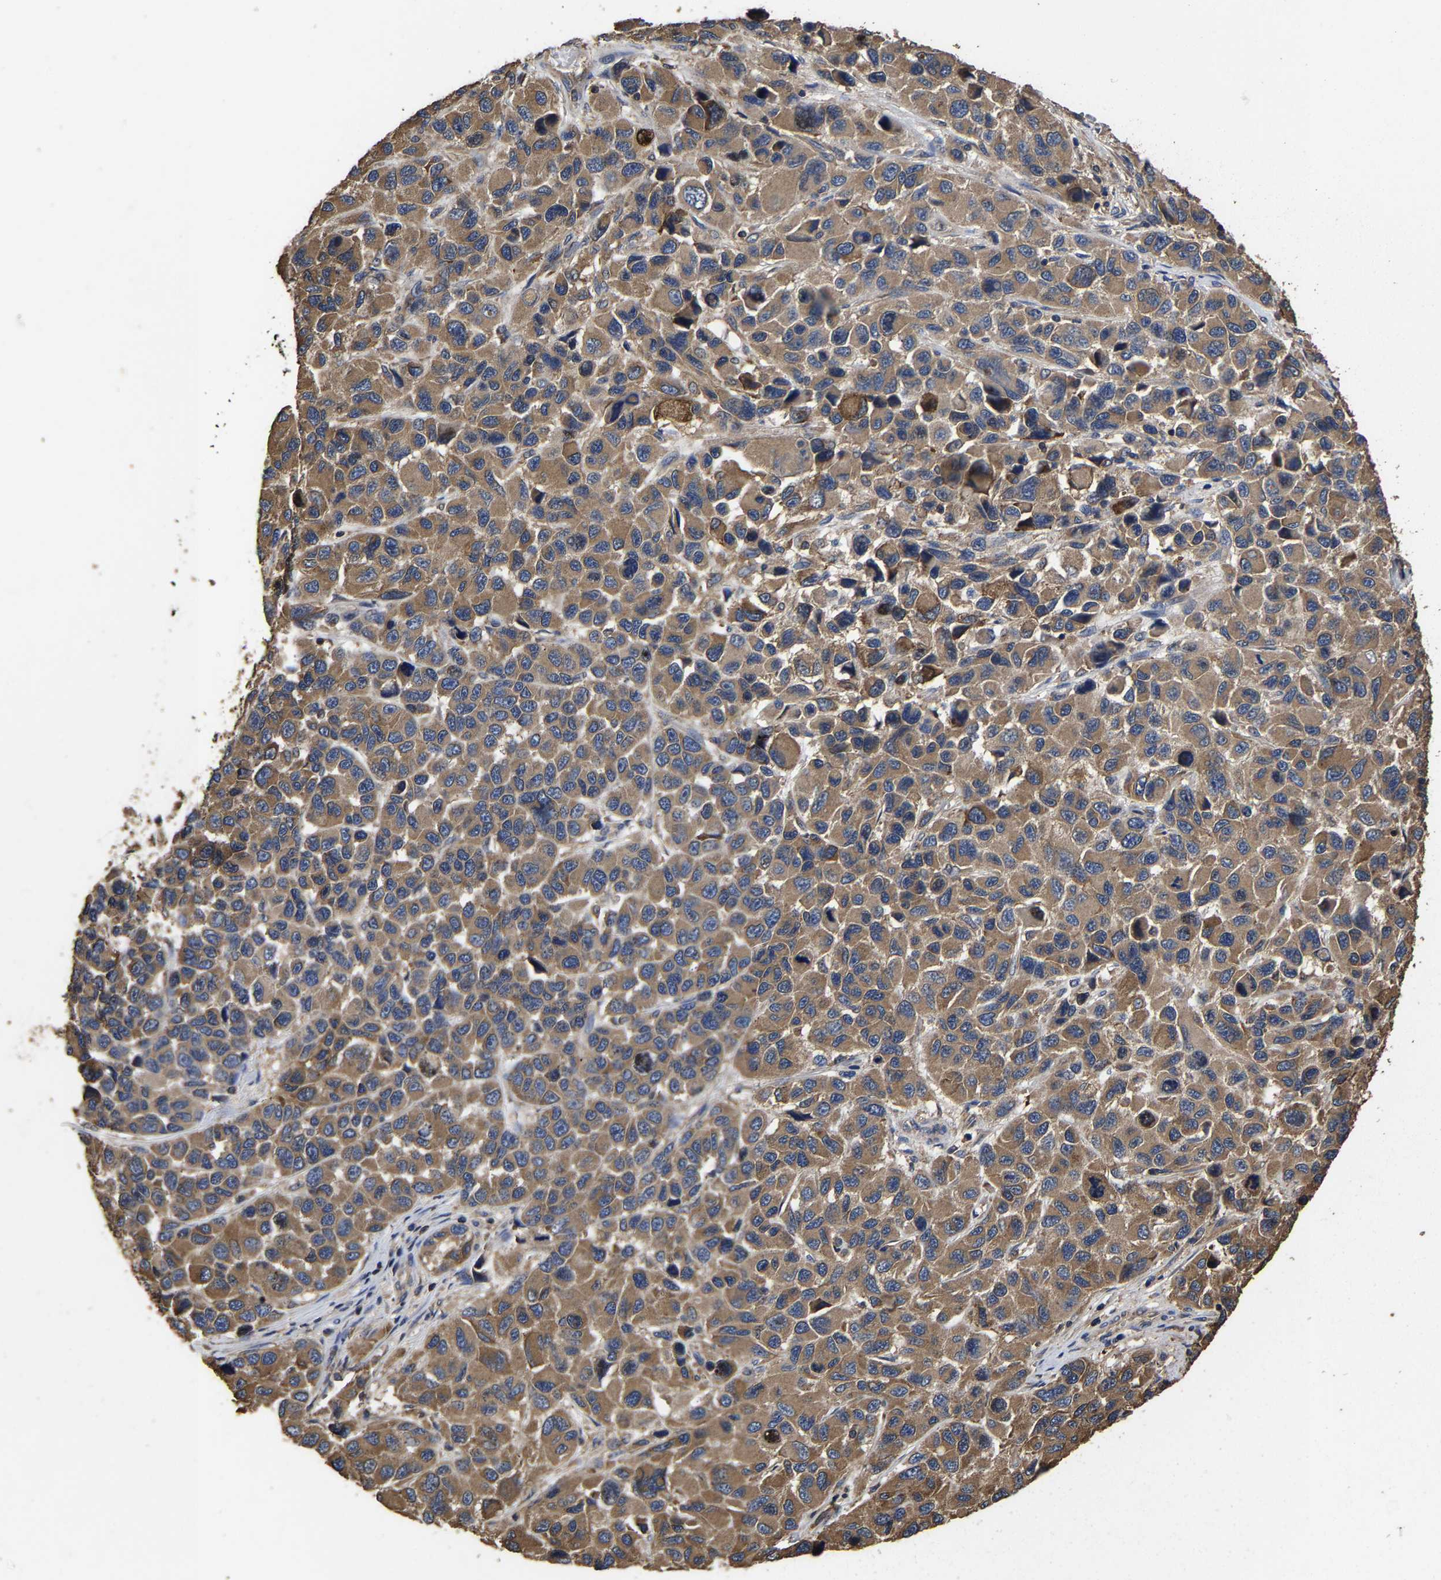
{"staining": {"intensity": "moderate", "quantity": ">75%", "location": "cytoplasmic/membranous"}, "tissue": "melanoma", "cell_type": "Tumor cells", "image_type": "cancer", "snomed": [{"axis": "morphology", "description": "Malignant melanoma, NOS"}, {"axis": "topography", "description": "Skin"}], "caption": "Immunohistochemical staining of malignant melanoma demonstrates moderate cytoplasmic/membranous protein staining in about >75% of tumor cells.", "gene": "ITCH", "patient": {"sex": "male", "age": 53}}